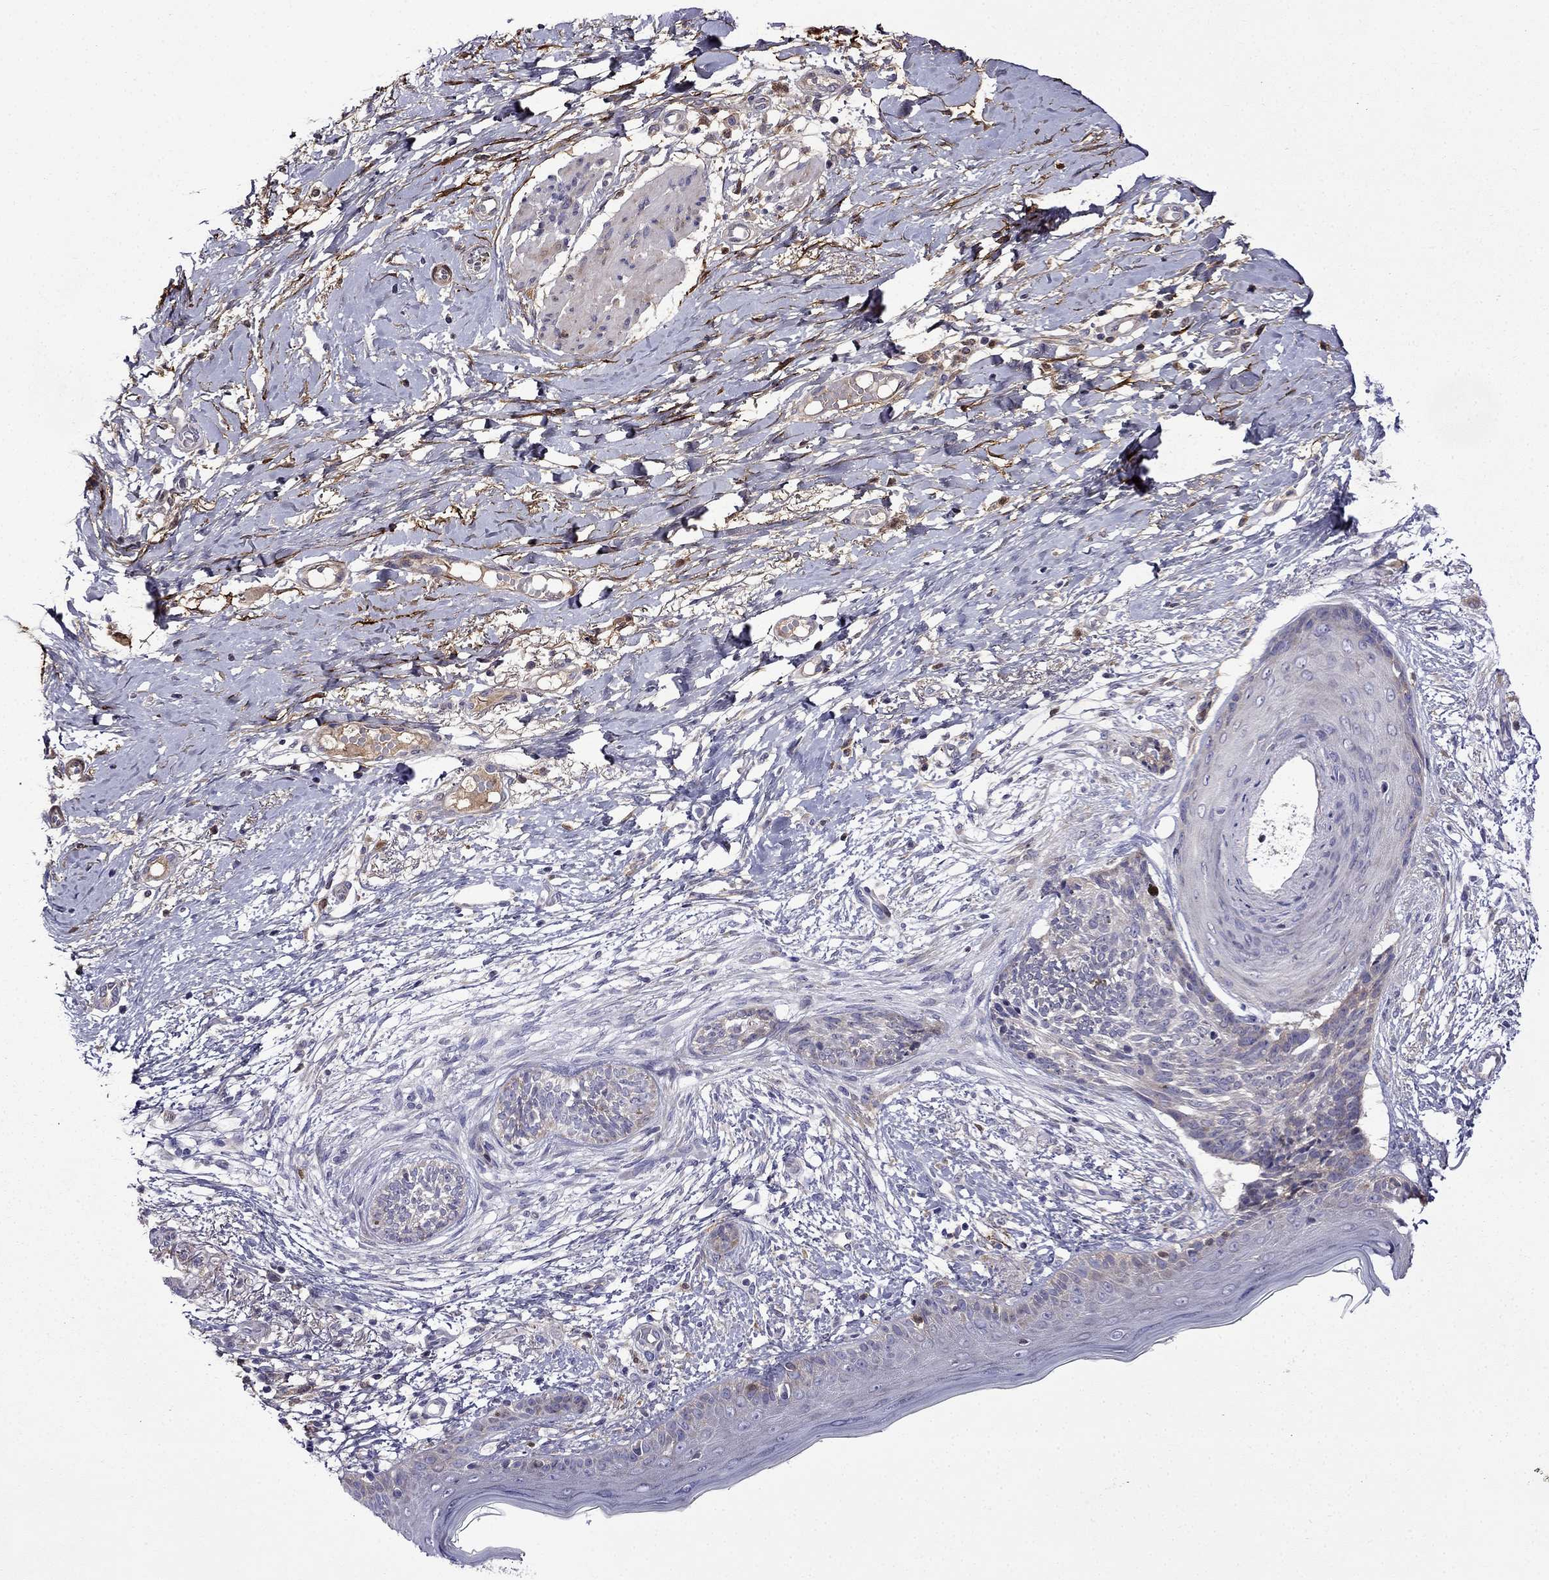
{"staining": {"intensity": "negative", "quantity": "none", "location": "none"}, "tissue": "skin cancer", "cell_type": "Tumor cells", "image_type": "cancer", "snomed": [{"axis": "morphology", "description": "Normal tissue, NOS"}, {"axis": "morphology", "description": "Basal cell carcinoma"}, {"axis": "topography", "description": "Skin"}], "caption": "IHC micrograph of skin cancer (basal cell carcinoma) stained for a protein (brown), which exhibits no positivity in tumor cells.", "gene": "PI16", "patient": {"sex": "male", "age": 84}}